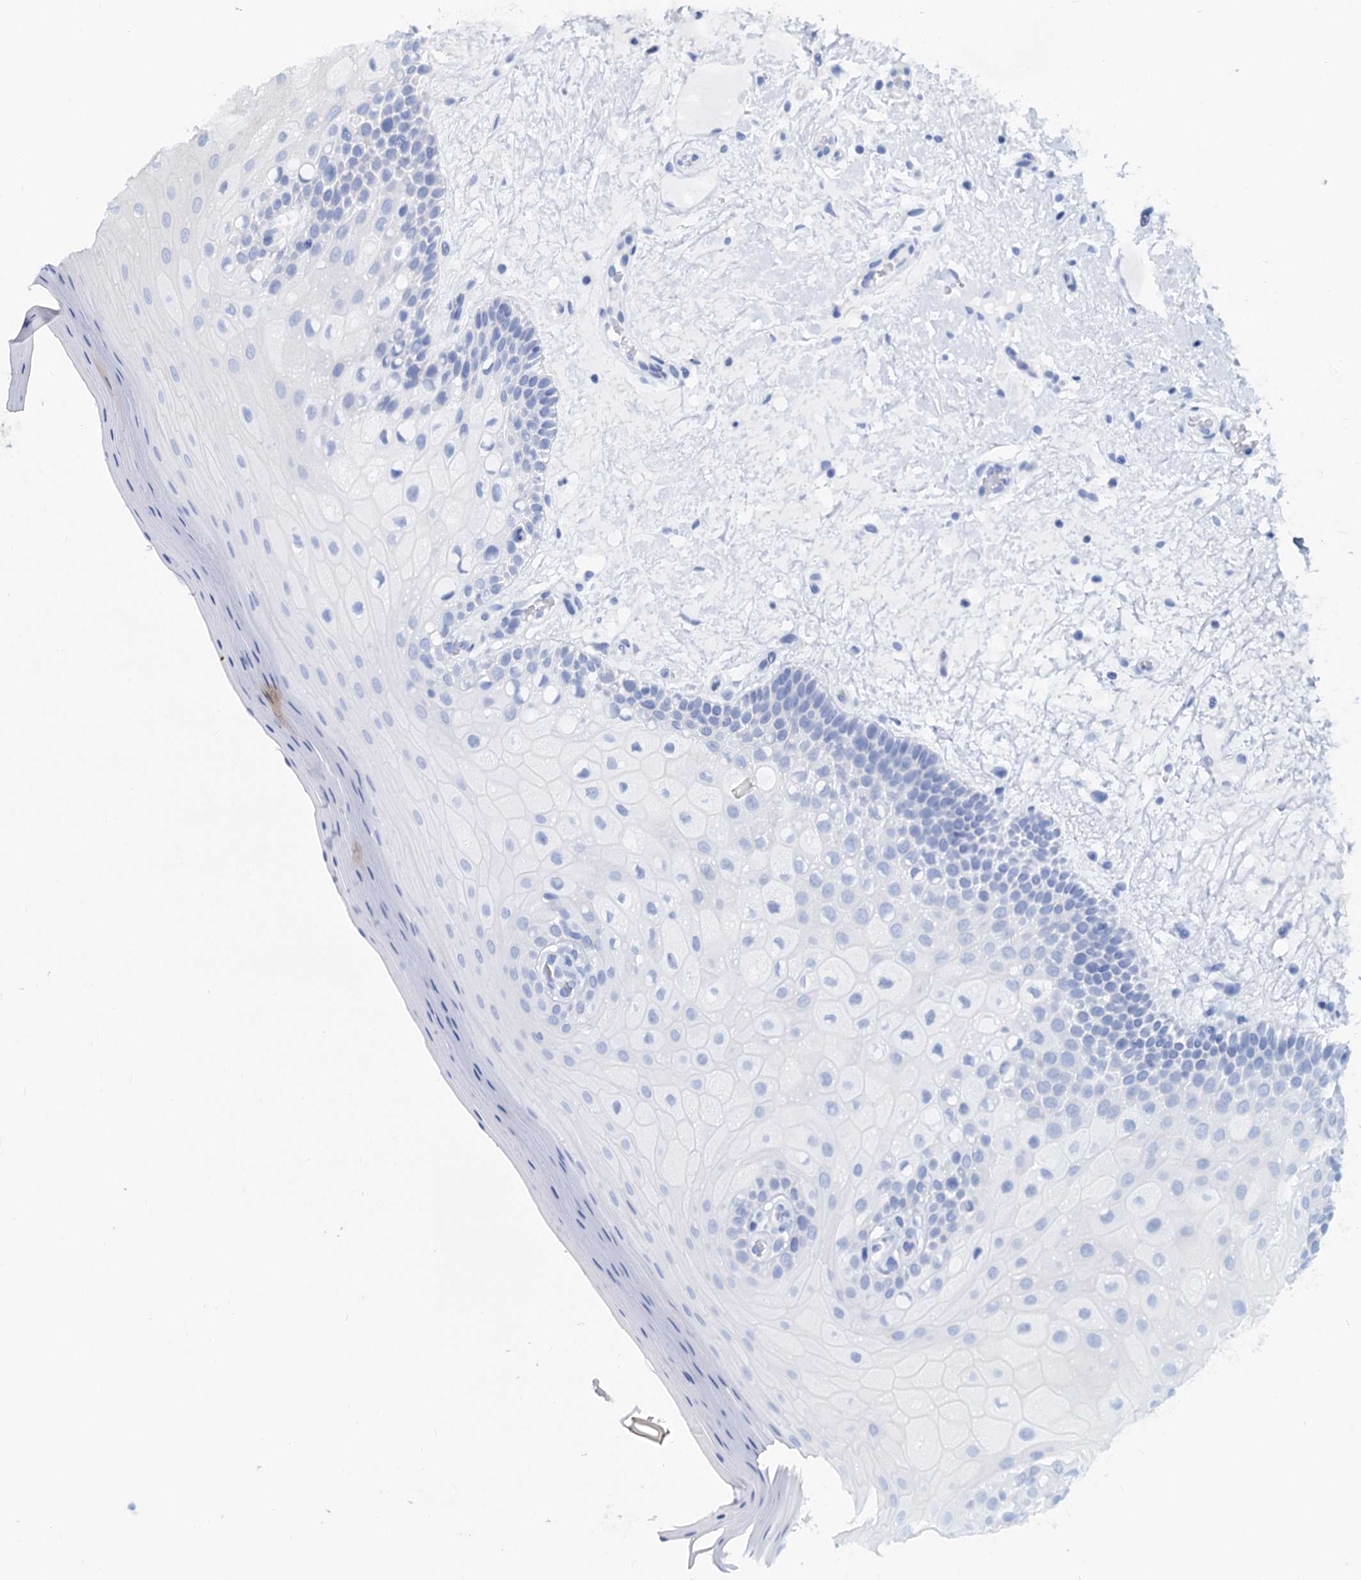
{"staining": {"intensity": "weak", "quantity": "<25%", "location": "cytoplasmic/membranous"}, "tissue": "oral mucosa", "cell_type": "Squamous epithelial cells", "image_type": "normal", "snomed": [{"axis": "morphology", "description": "Normal tissue, NOS"}, {"axis": "topography", "description": "Oral tissue"}, {"axis": "topography", "description": "Tounge, NOS"}], "caption": "Immunohistochemistry micrograph of benign oral mucosa stained for a protein (brown), which shows no positivity in squamous epithelial cells.", "gene": "PSEN1", "patient": {"sex": "male", "age": 47}}